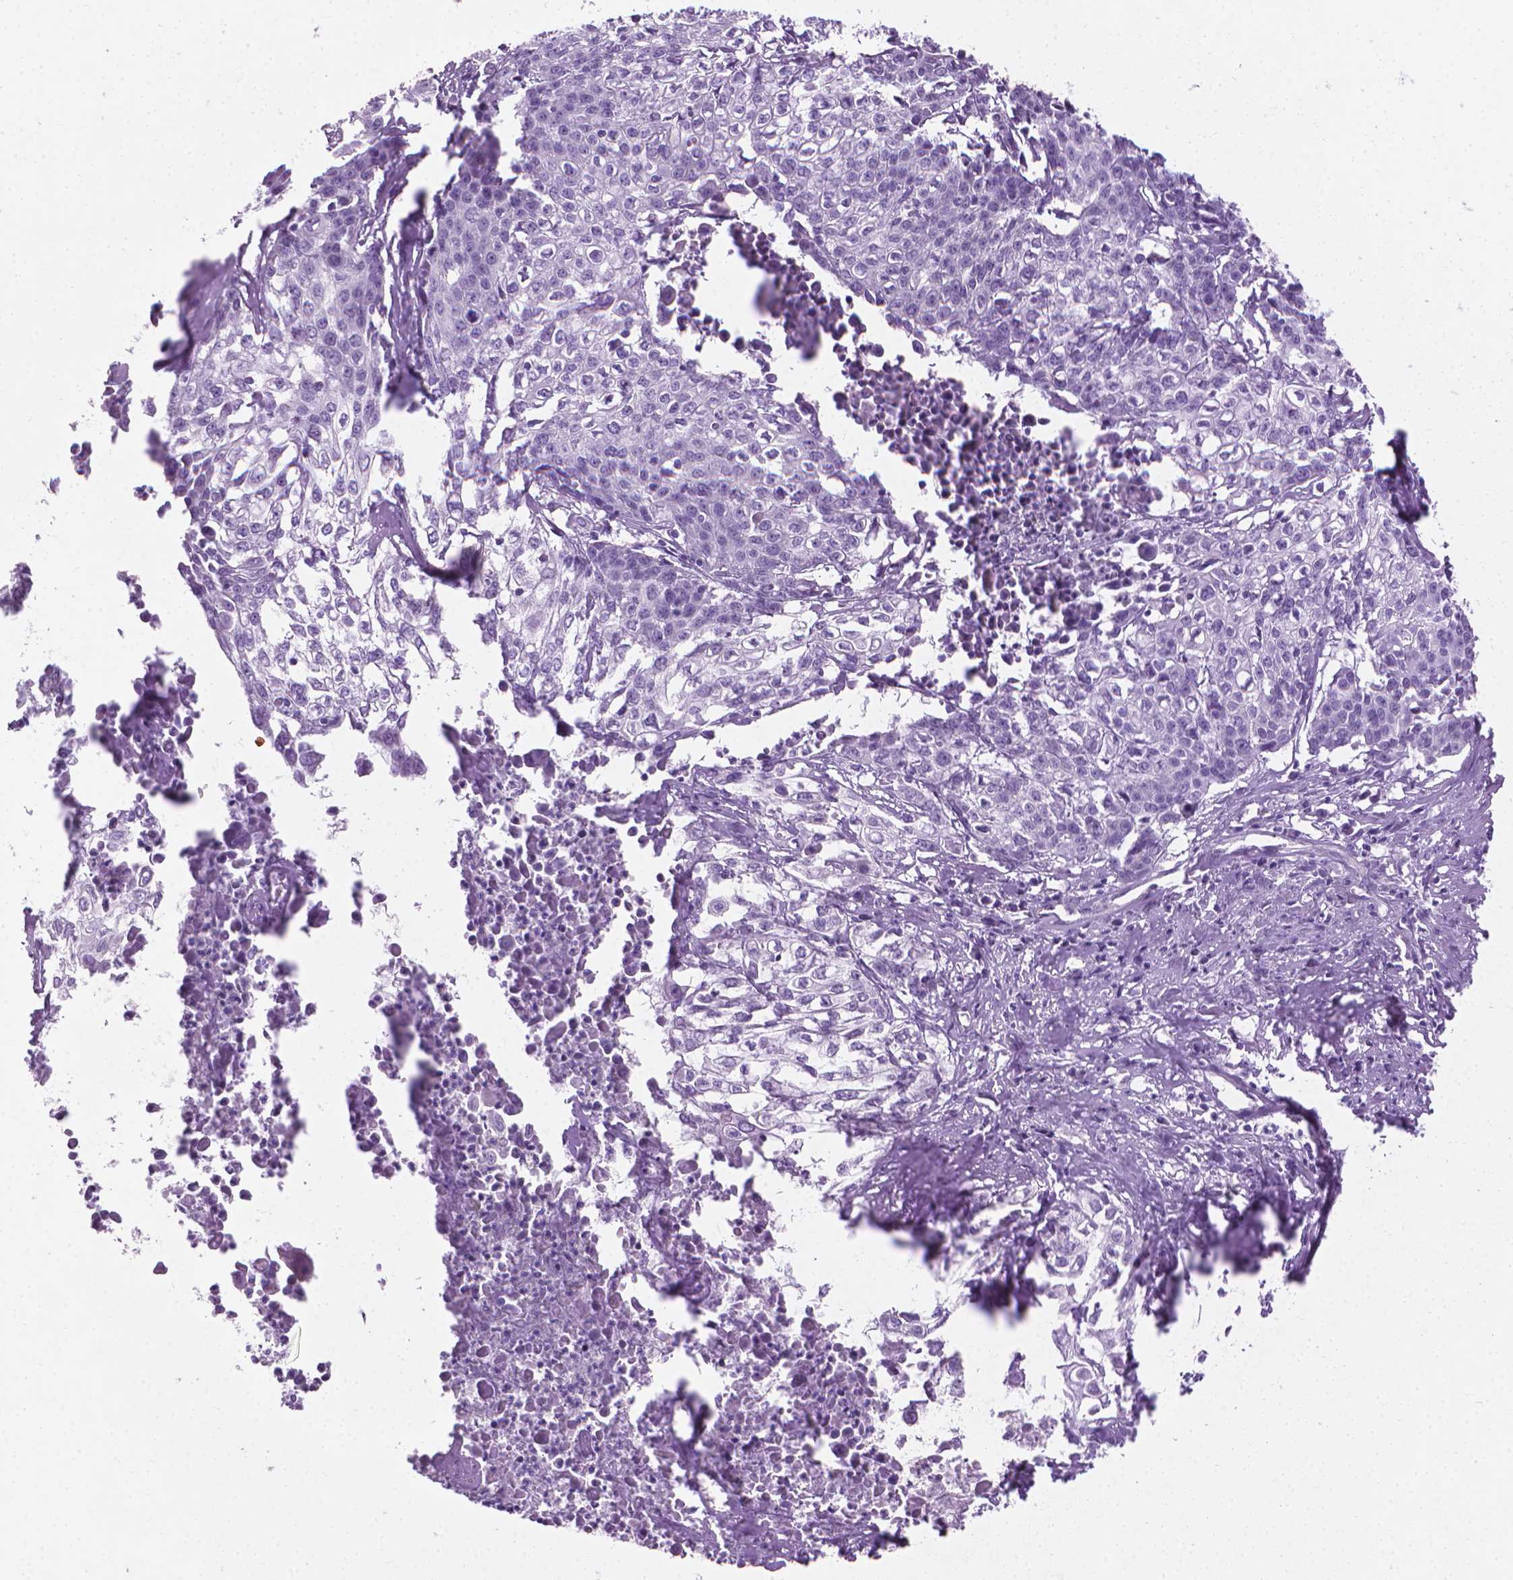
{"staining": {"intensity": "negative", "quantity": "none", "location": "none"}, "tissue": "cervical cancer", "cell_type": "Tumor cells", "image_type": "cancer", "snomed": [{"axis": "morphology", "description": "Squamous cell carcinoma, NOS"}, {"axis": "topography", "description": "Cervix"}], "caption": "The photomicrograph demonstrates no significant staining in tumor cells of cervical squamous cell carcinoma.", "gene": "KRT73", "patient": {"sex": "female", "age": 39}}